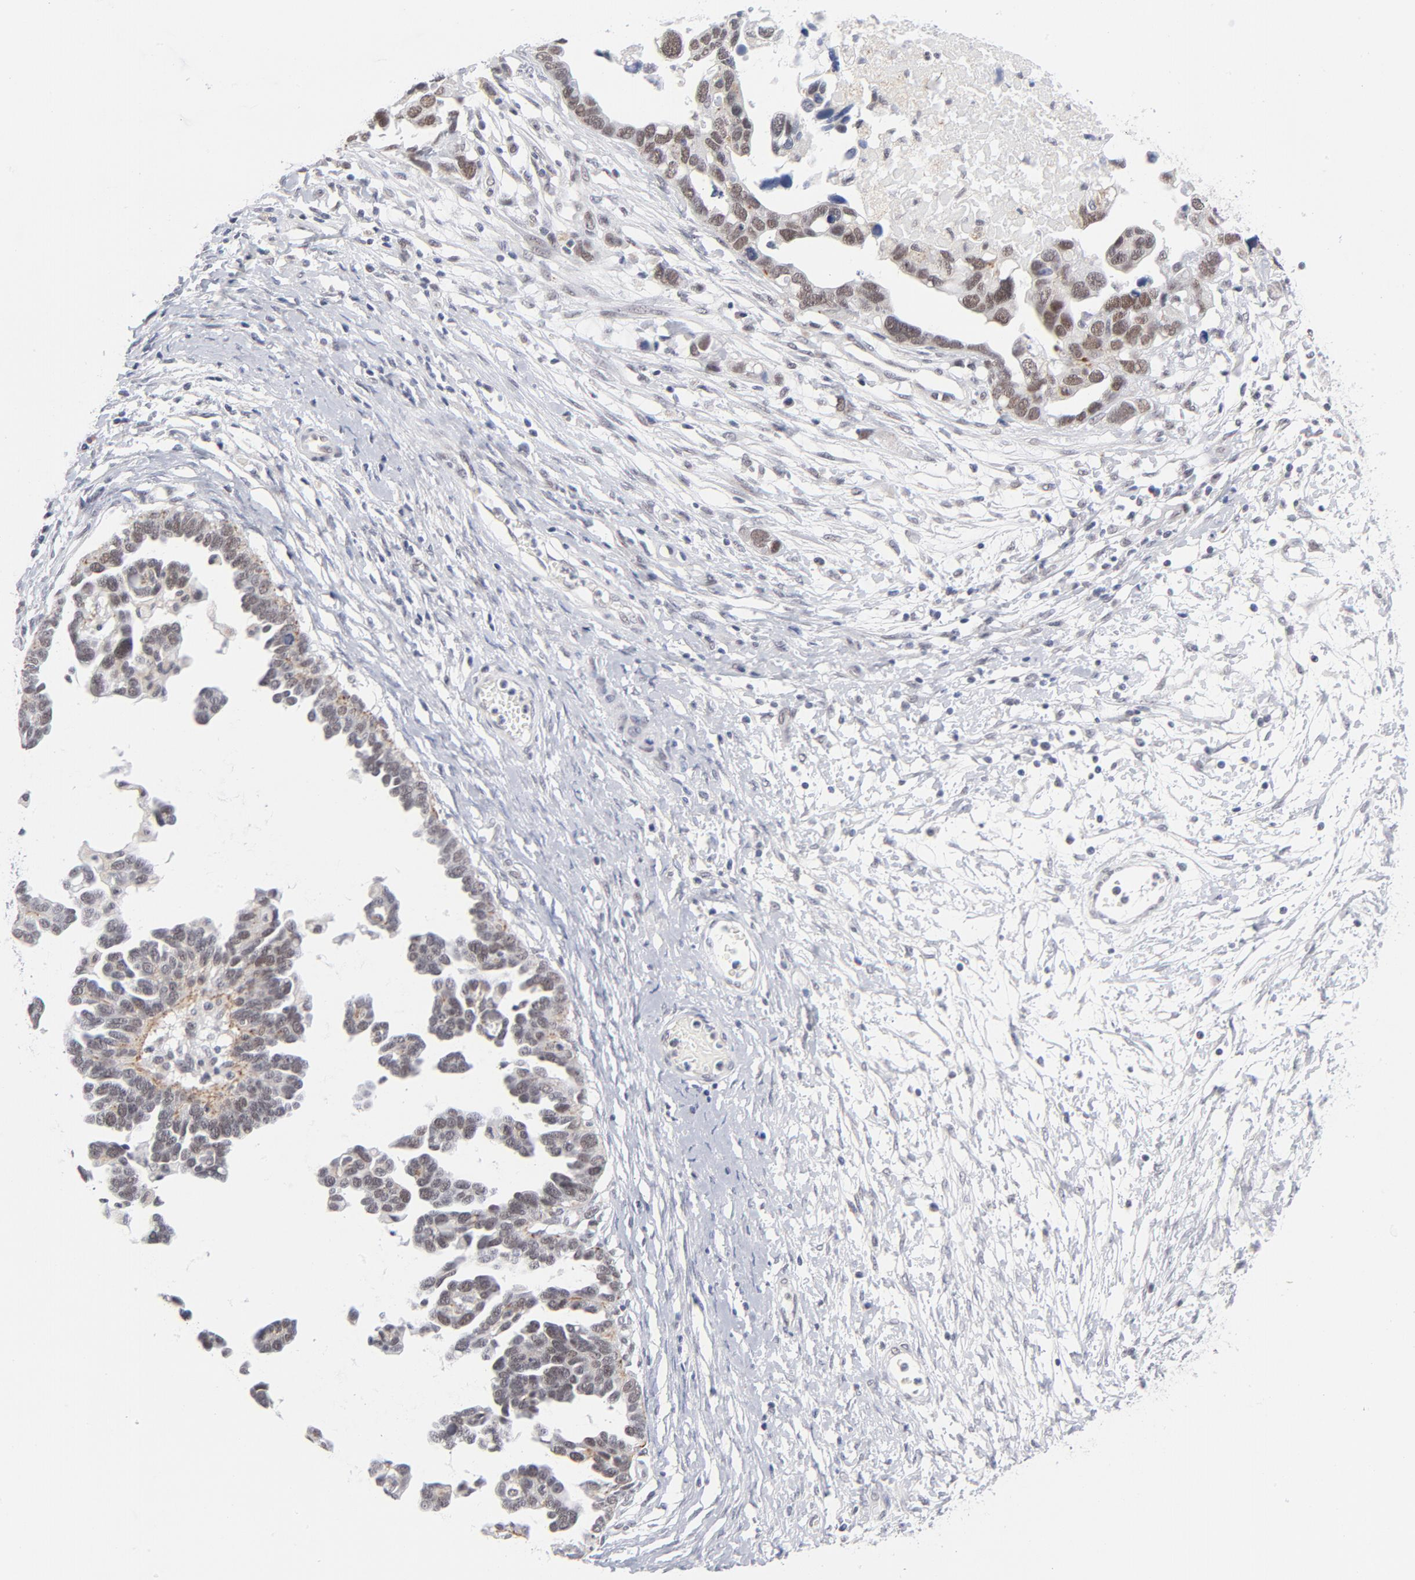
{"staining": {"intensity": "moderate", "quantity": ">75%", "location": "nuclear"}, "tissue": "ovarian cancer", "cell_type": "Tumor cells", "image_type": "cancer", "snomed": [{"axis": "morphology", "description": "Cystadenocarcinoma, serous, NOS"}, {"axis": "topography", "description": "Ovary"}], "caption": "Ovarian cancer (serous cystadenocarcinoma) was stained to show a protein in brown. There is medium levels of moderate nuclear staining in approximately >75% of tumor cells.", "gene": "BAP1", "patient": {"sex": "female", "age": 54}}